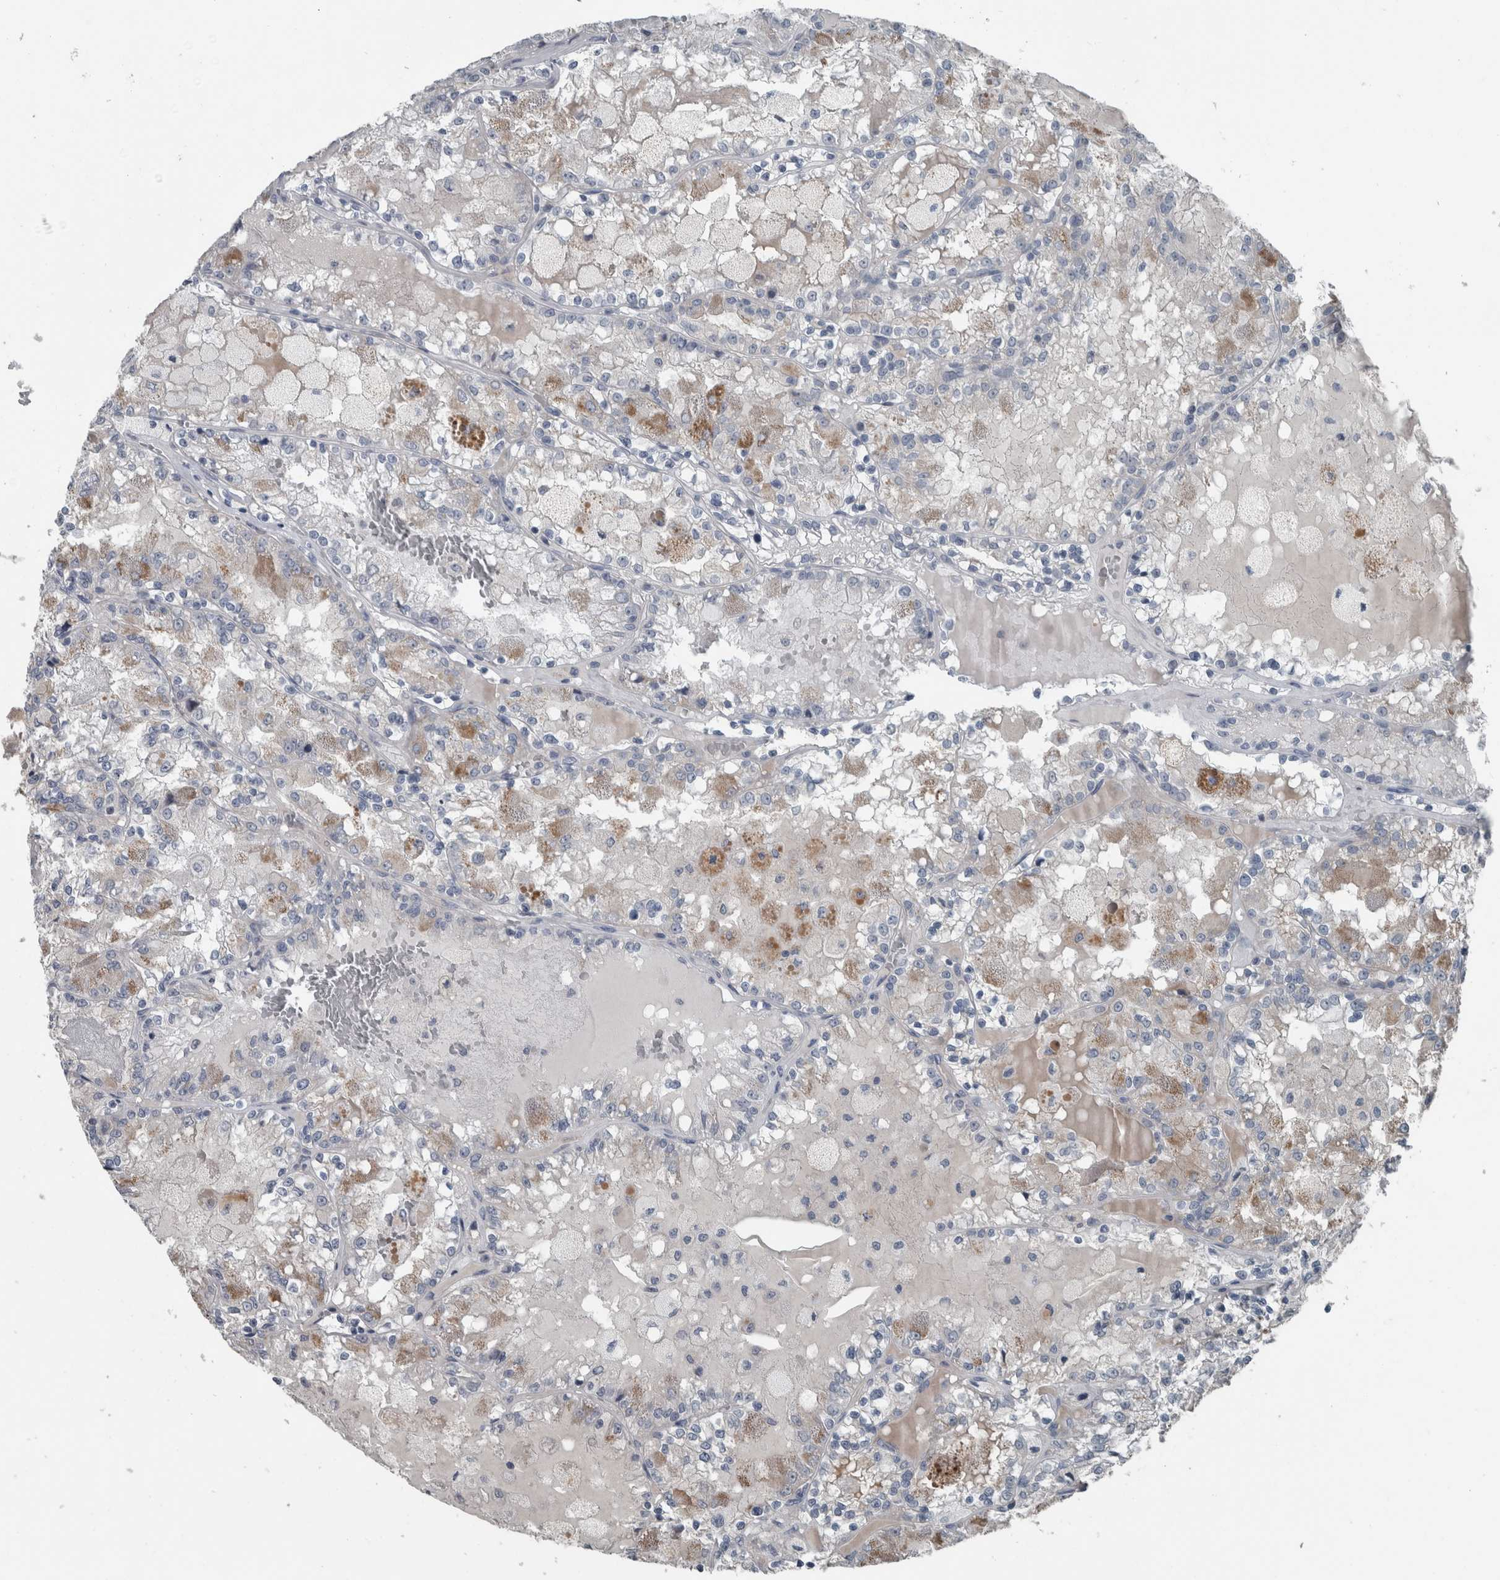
{"staining": {"intensity": "moderate", "quantity": "<25%", "location": "cytoplasmic/membranous"}, "tissue": "renal cancer", "cell_type": "Tumor cells", "image_type": "cancer", "snomed": [{"axis": "morphology", "description": "Adenocarcinoma, NOS"}, {"axis": "topography", "description": "Kidney"}], "caption": "This micrograph exhibits immunohistochemistry (IHC) staining of adenocarcinoma (renal), with low moderate cytoplasmic/membranous expression in approximately <25% of tumor cells.", "gene": "KRT20", "patient": {"sex": "female", "age": 56}}